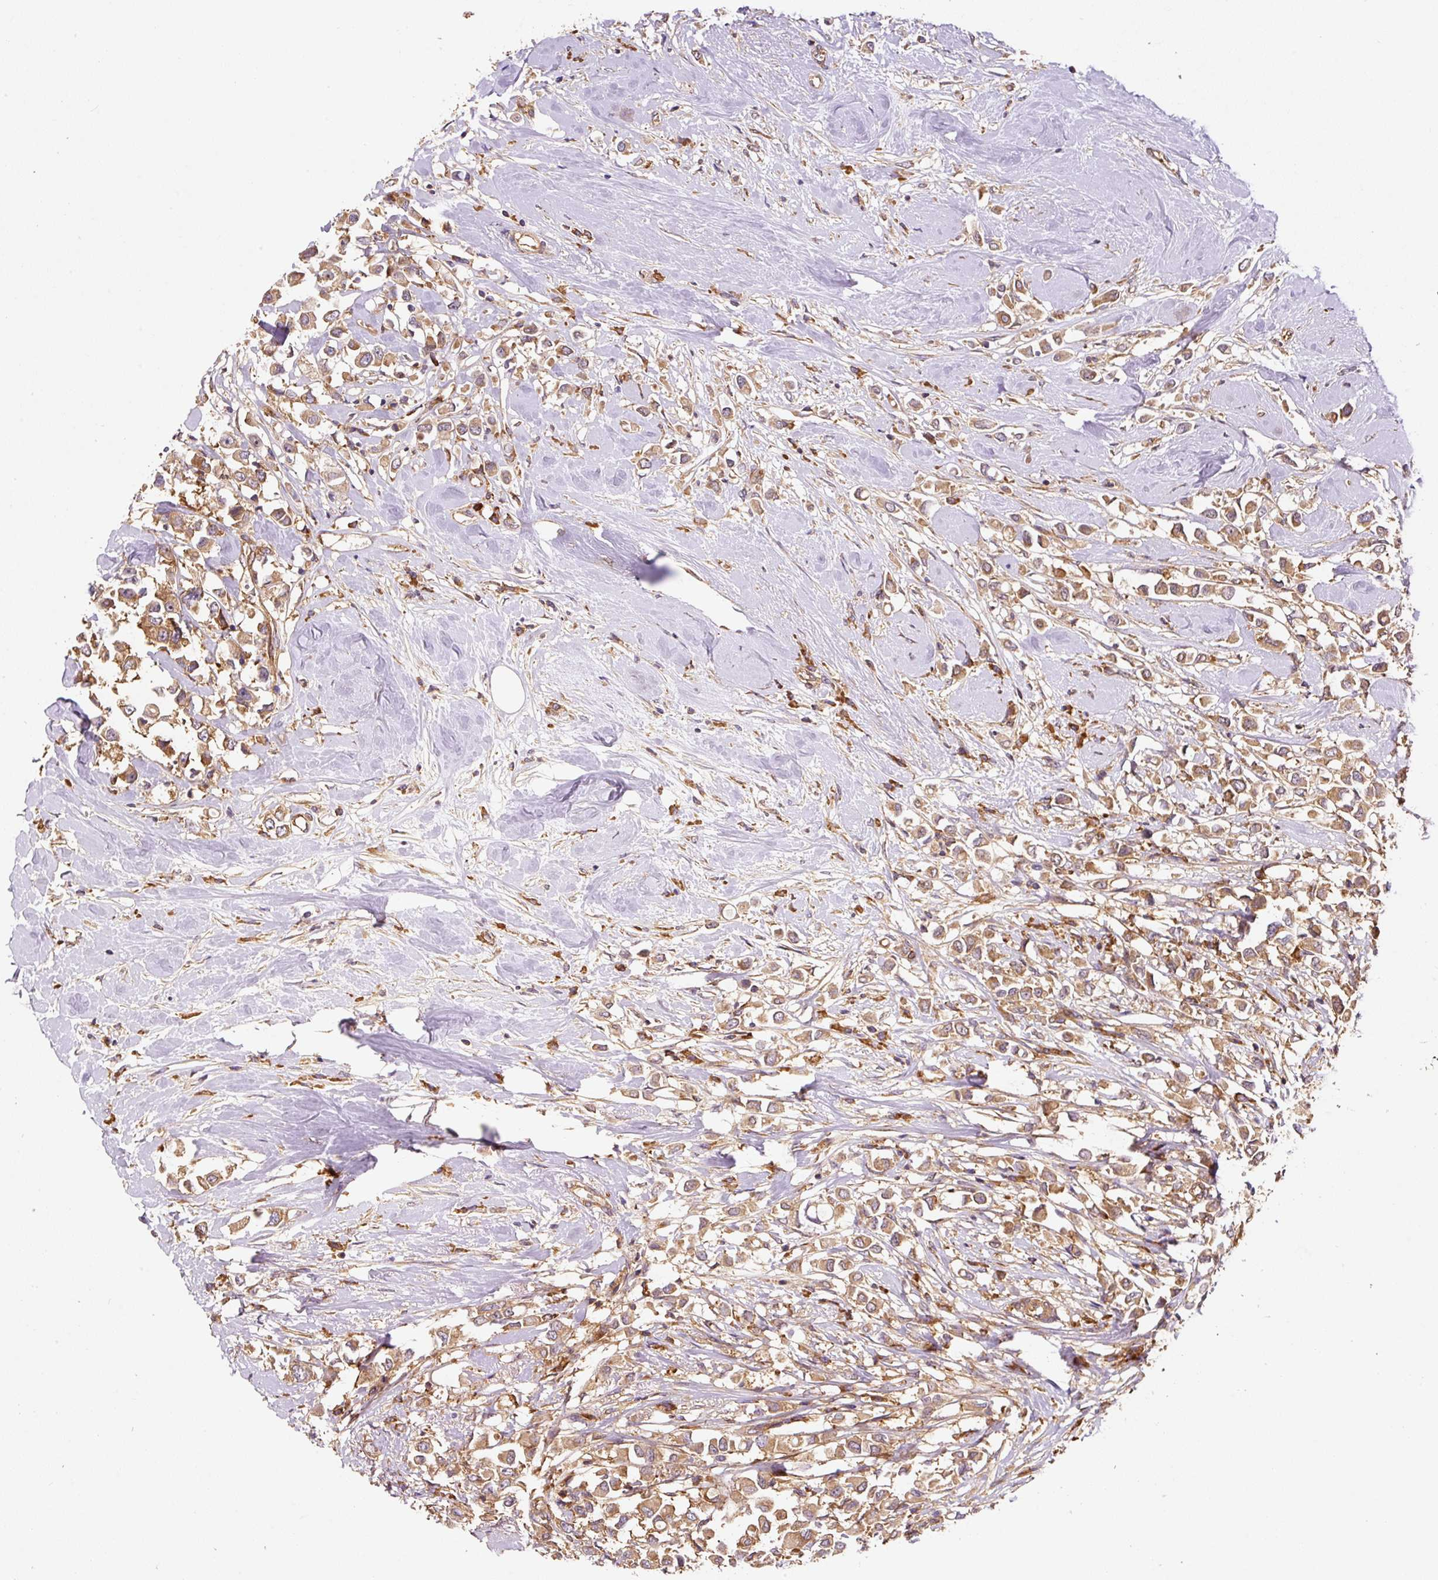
{"staining": {"intensity": "moderate", "quantity": ">75%", "location": "cytoplasmic/membranous"}, "tissue": "breast cancer", "cell_type": "Tumor cells", "image_type": "cancer", "snomed": [{"axis": "morphology", "description": "Duct carcinoma"}, {"axis": "topography", "description": "Breast"}], "caption": "IHC image of human breast intraductal carcinoma stained for a protein (brown), which shows medium levels of moderate cytoplasmic/membranous positivity in approximately >75% of tumor cells.", "gene": "EIF2S2", "patient": {"sex": "female", "age": 61}}